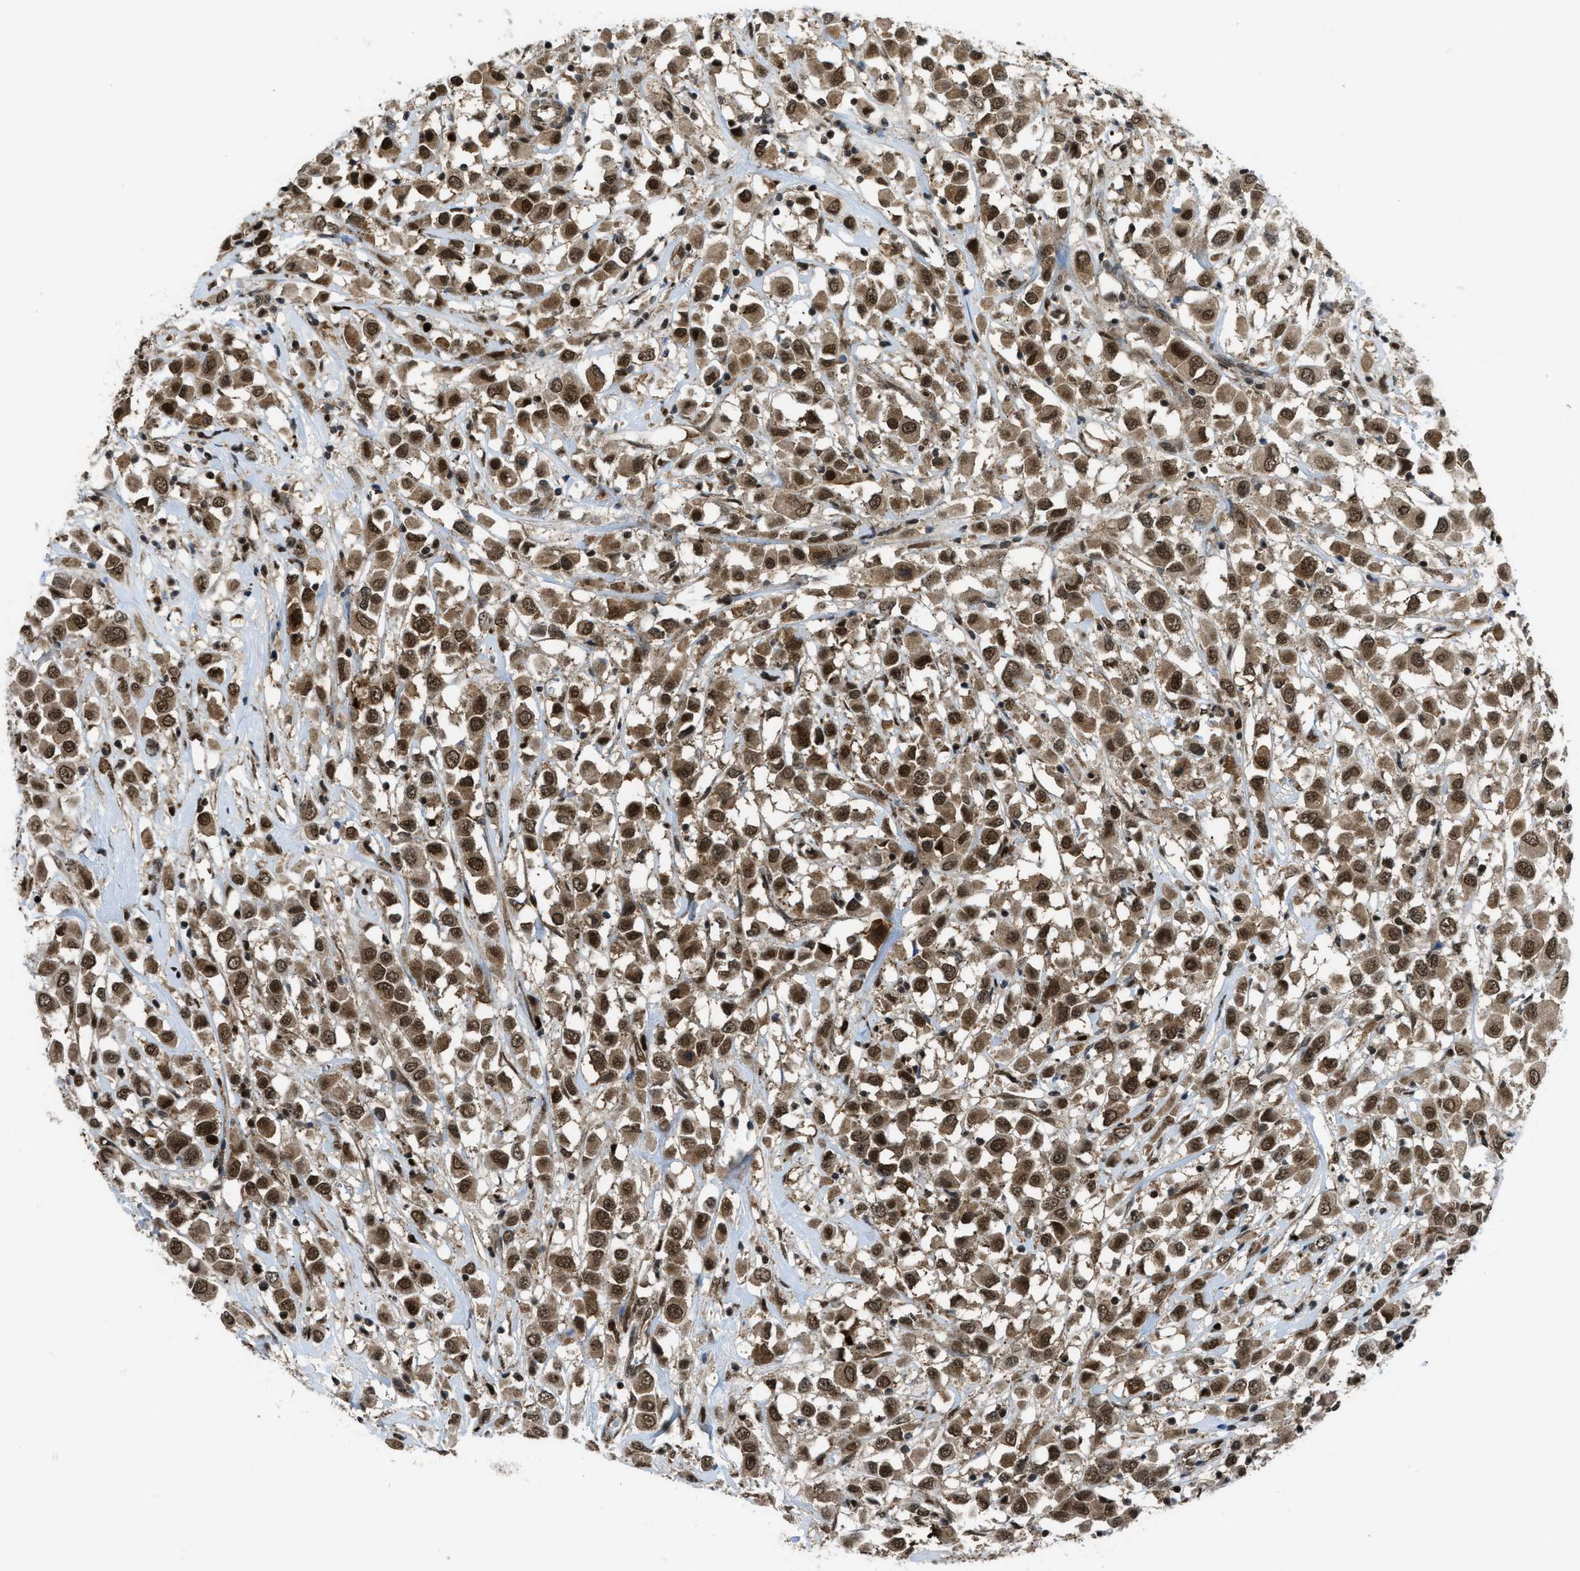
{"staining": {"intensity": "strong", "quantity": ">75%", "location": "cytoplasmic/membranous,nuclear"}, "tissue": "breast cancer", "cell_type": "Tumor cells", "image_type": "cancer", "snomed": [{"axis": "morphology", "description": "Duct carcinoma"}, {"axis": "topography", "description": "Breast"}], "caption": "Breast cancer (infiltrating ductal carcinoma) stained for a protein (brown) shows strong cytoplasmic/membranous and nuclear positive positivity in about >75% of tumor cells.", "gene": "TNPO1", "patient": {"sex": "female", "age": 61}}